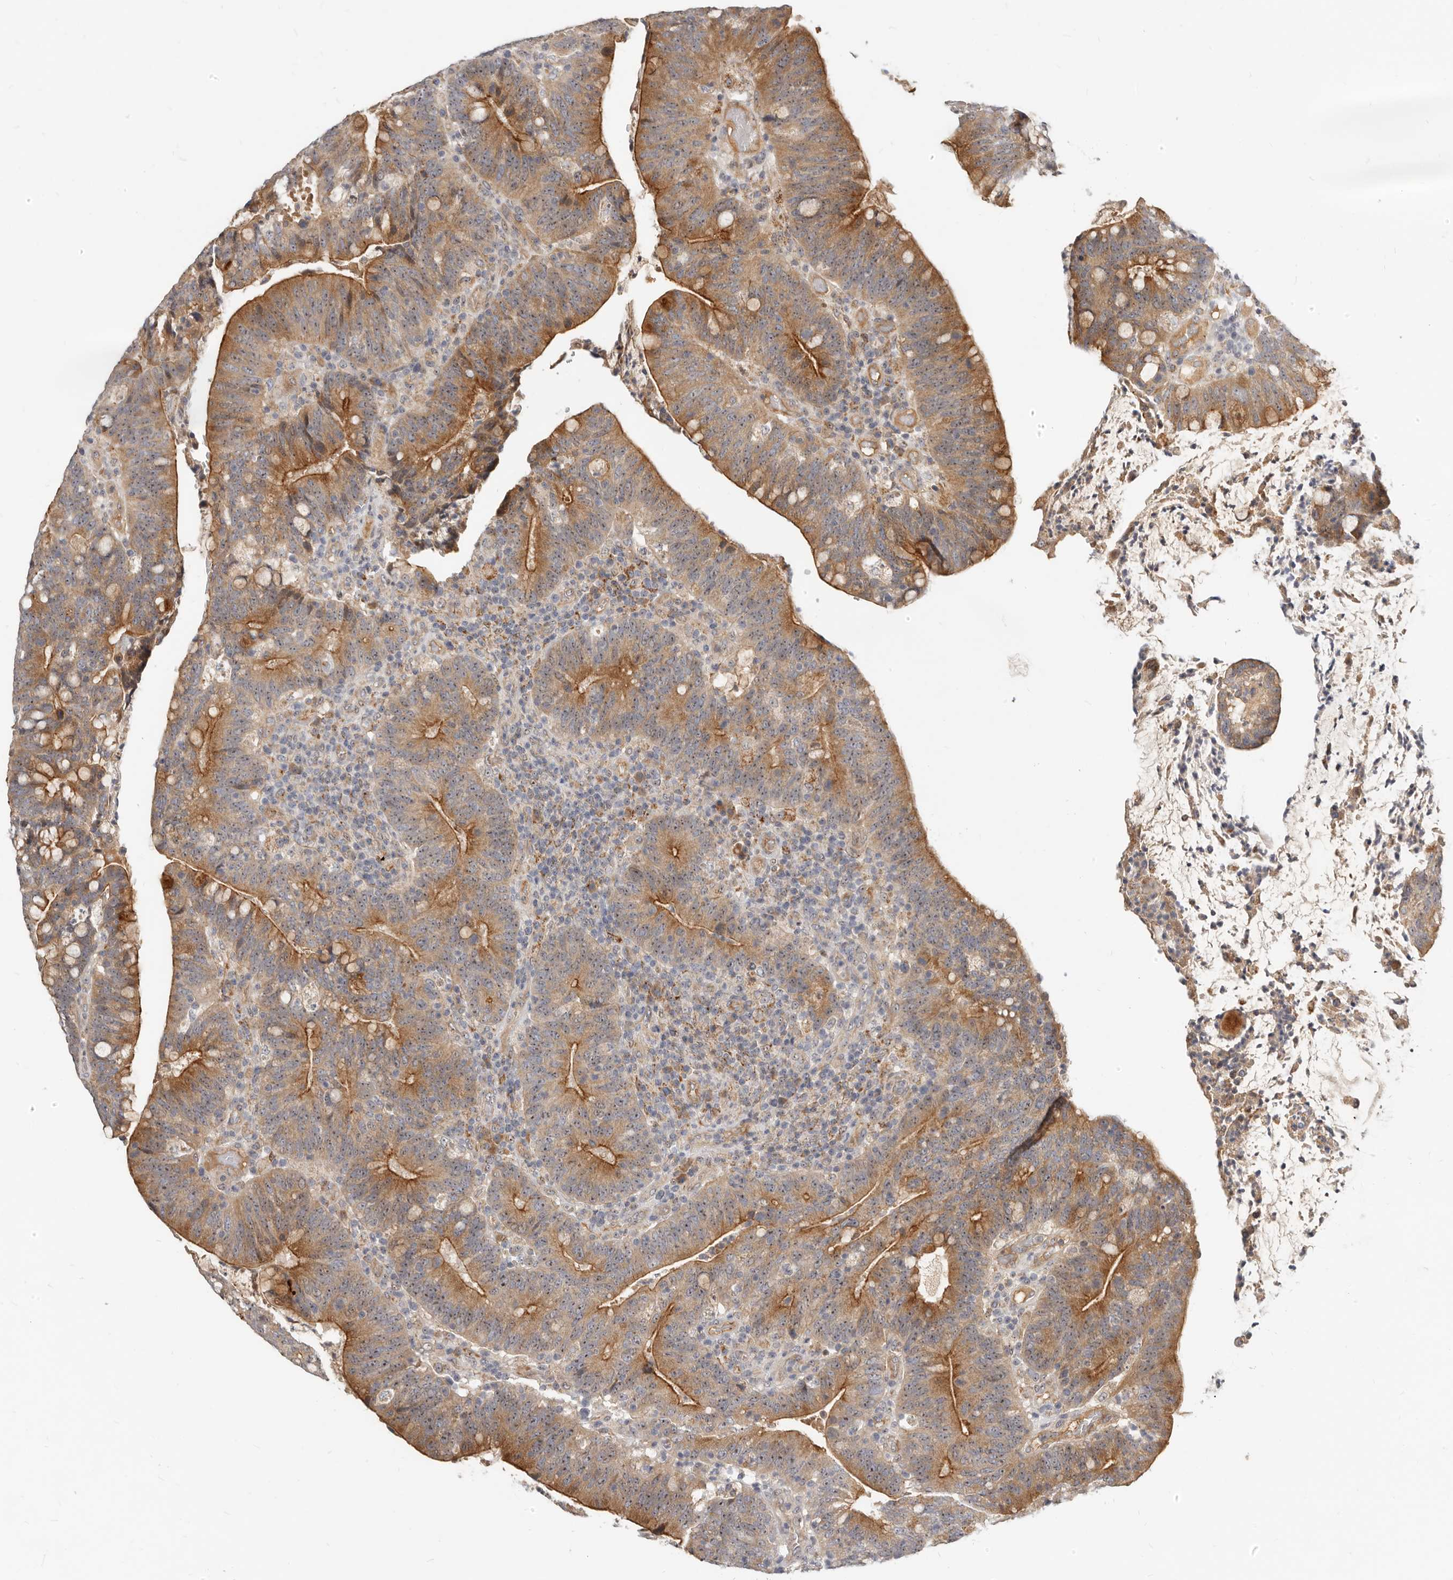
{"staining": {"intensity": "moderate", "quantity": ">75%", "location": "cytoplasmic/membranous"}, "tissue": "colorectal cancer", "cell_type": "Tumor cells", "image_type": "cancer", "snomed": [{"axis": "morphology", "description": "Adenocarcinoma, NOS"}, {"axis": "topography", "description": "Colon"}], "caption": "IHC micrograph of neoplastic tissue: colorectal cancer (adenocarcinoma) stained using immunohistochemistry exhibits medium levels of moderate protein expression localized specifically in the cytoplasmic/membranous of tumor cells, appearing as a cytoplasmic/membranous brown color.", "gene": "MICALL2", "patient": {"sex": "female", "age": 66}}